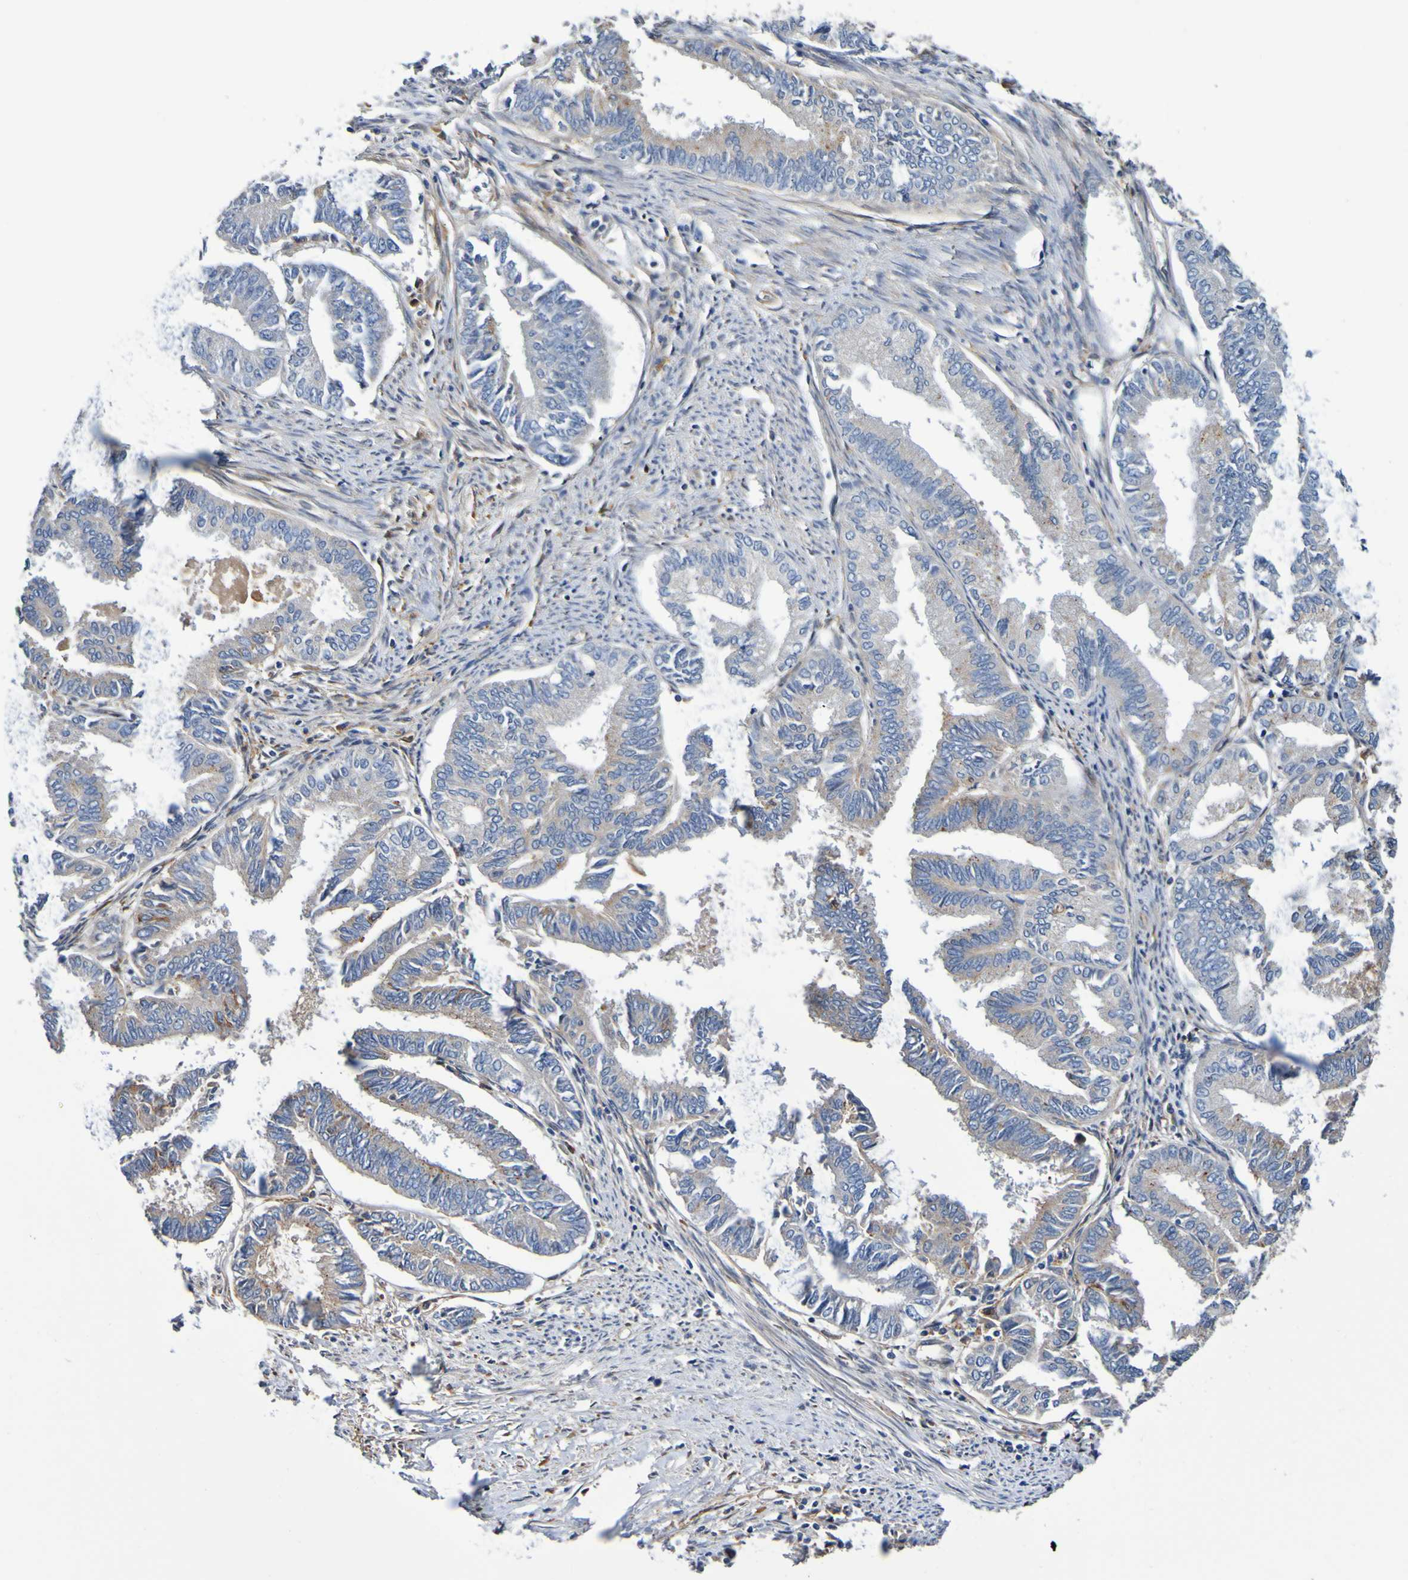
{"staining": {"intensity": "weak", "quantity": ">75%", "location": "cytoplasmic/membranous"}, "tissue": "endometrial cancer", "cell_type": "Tumor cells", "image_type": "cancer", "snomed": [{"axis": "morphology", "description": "Adenocarcinoma, NOS"}, {"axis": "topography", "description": "Endometrium"}], "caption": "Human endometrial cancer (adenocarcinoma) stained for a protein (brown) shows weak cytoplasmic/membranous positive expression in about >75% of tumor cells.", "gene": "METAP2", "patient": {"sex": "female", "age": 86}}